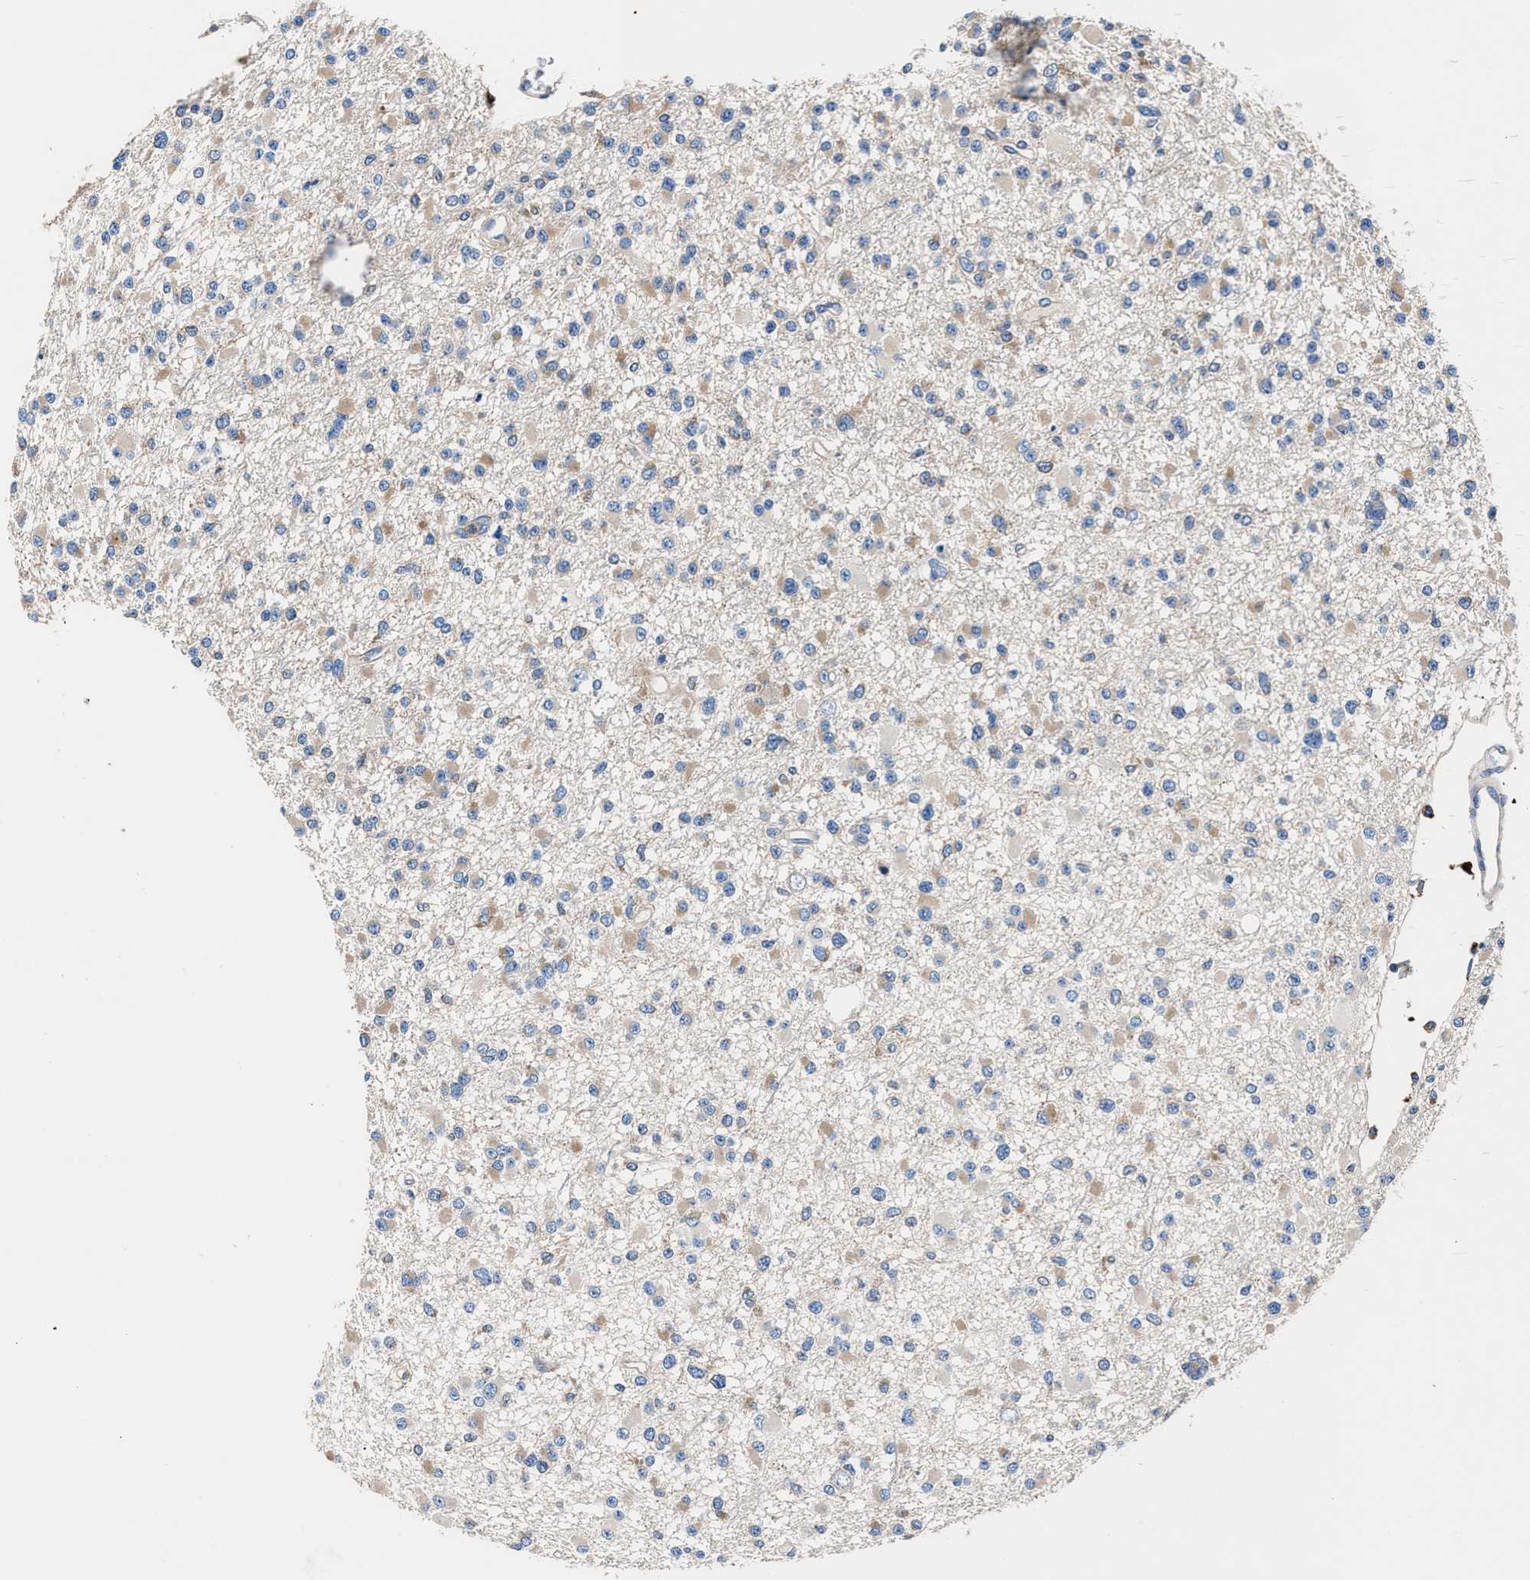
{"staining": {"intensity": "weak", "quantity": "<25%", "location": "cytoplasmic/membranous"}, "tissue": "glioma", "cell_type": "Tumor cells", "image_type": "cancer", "snomed": [{"axis": "morphology", "description": "Glioma, malignant, Low grade"}, {"axis": "topography", "description": "Brain"}], "caption": "Malignant low-grade glioma was stained to show a protein in brown. There is no significant positivity in tumor cells. (DAB (3,3'-diaminobenzidine) IHC, high magnification).", "gene": "SH3GL1", "patient": {"sex": "female", "age": 22}}